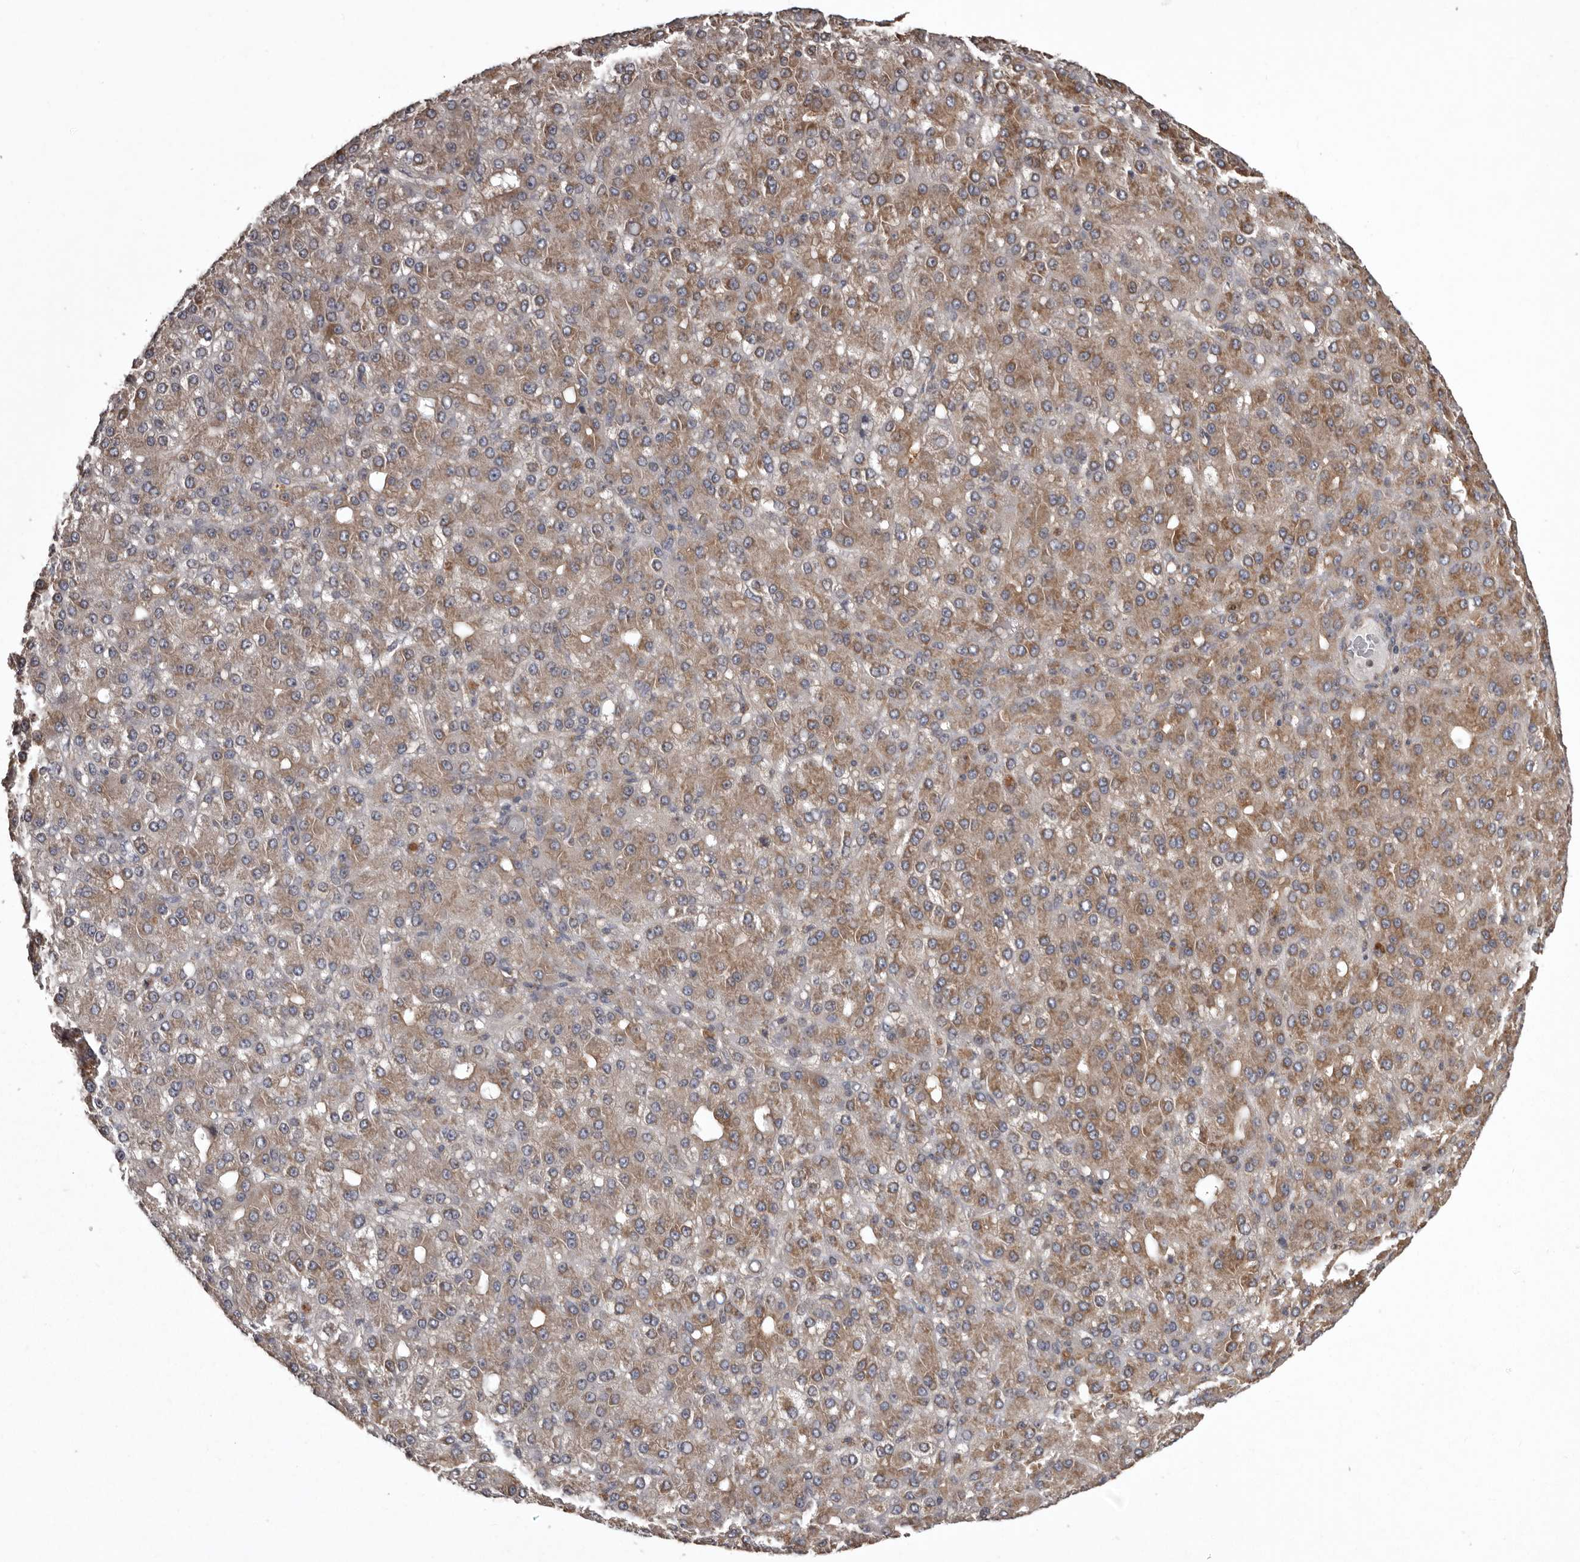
{"staining": {"intensity": "moderate", "quantity": "25%-75%", "location": "cytoplasmic/membranous"}, "tissue": "liver cancer", "cell_type": "Tumor cells", "image_type": "cancer", "snomed": [{"axis": "morphology", "description": "Carcinoma, Hepatocellular, NOS"}, {"axis": "topography", "description": "Liver"}], "caption": "DAB immunohistochemical staining of liver hepatocellular carcinoma demonstrates moderate cytoplasmic/membranous protein expression in approximately 25%-75% of tumor cells.", "gene": "DARS1", "patient": {"sex": "male", "age": 67}}